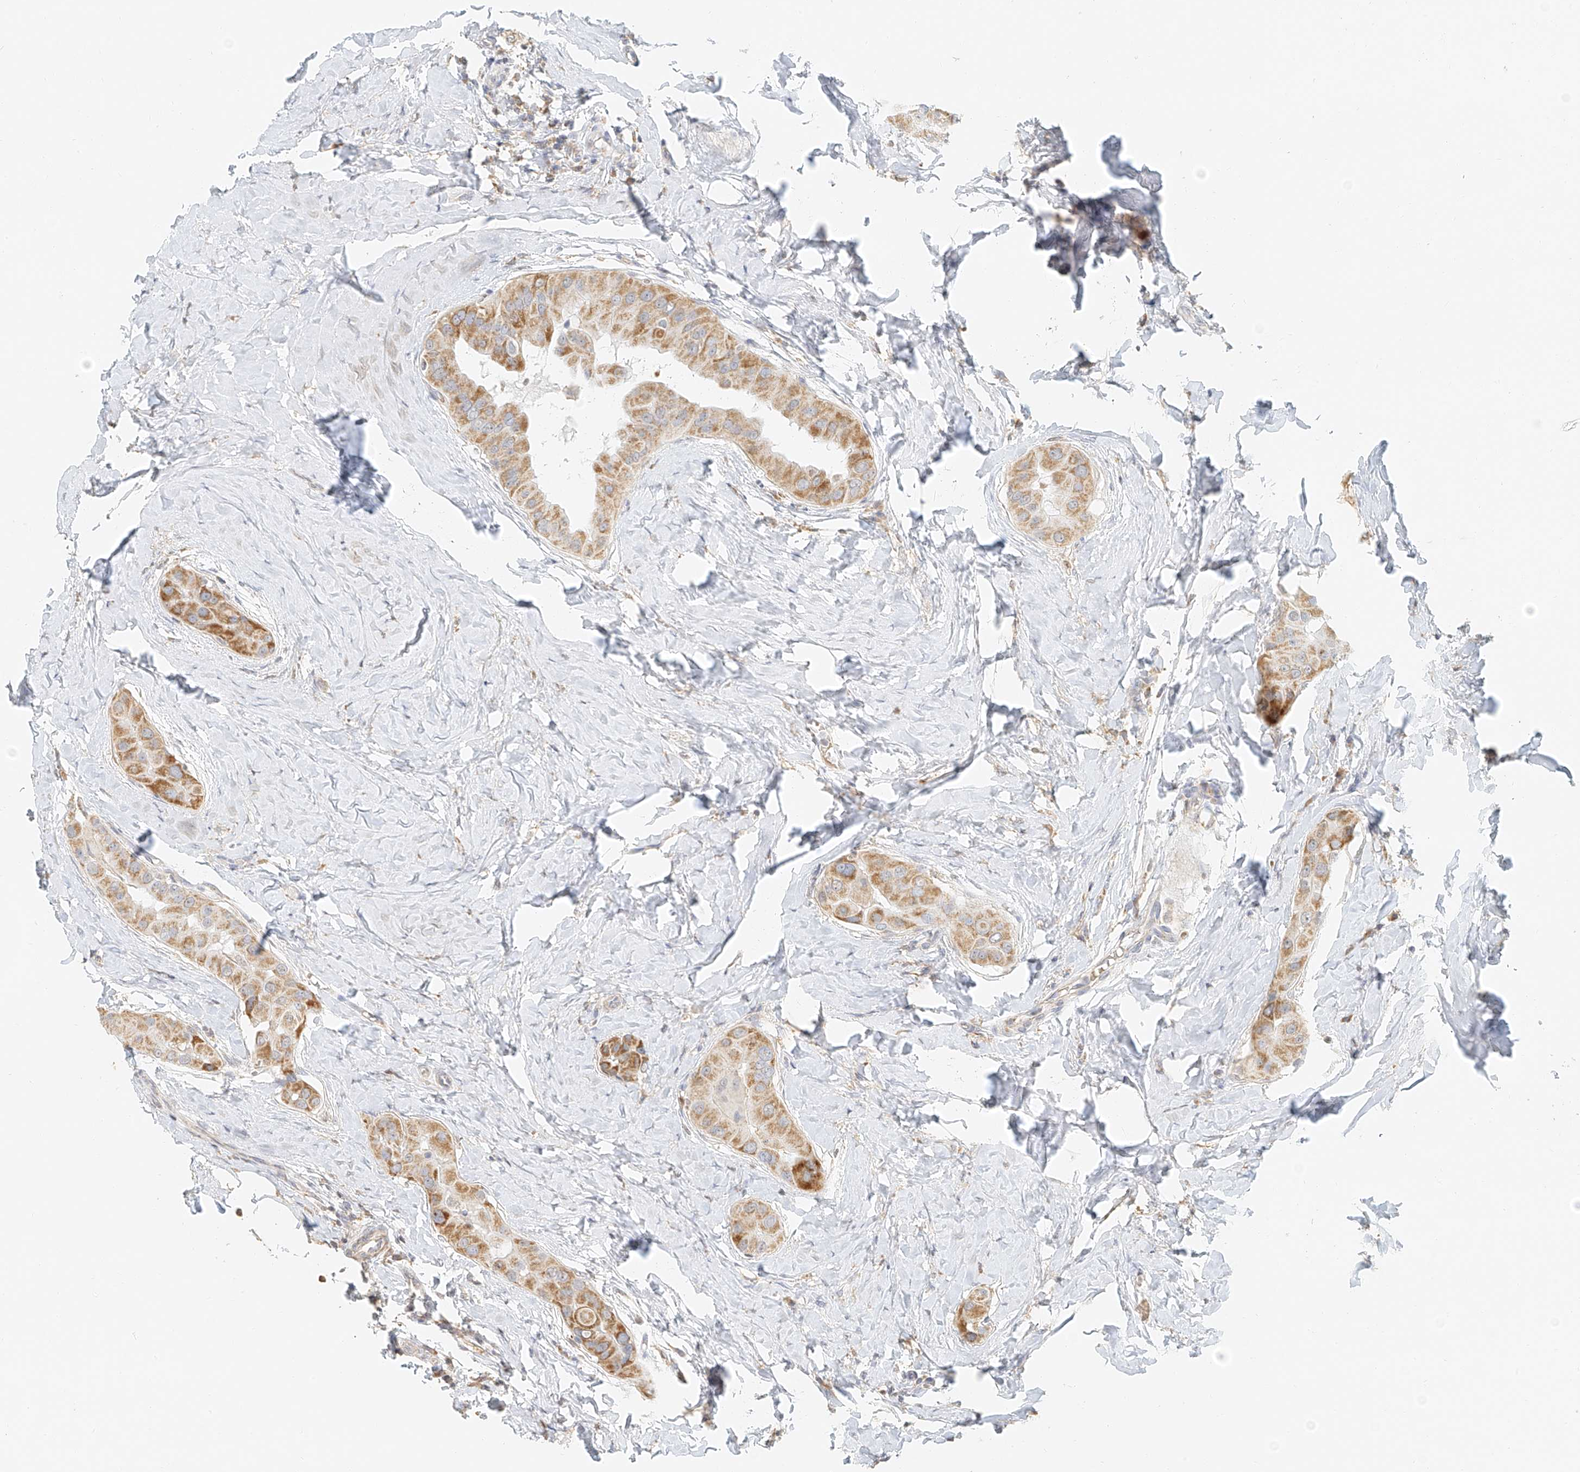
{"staining": {"intensity": "moderate", "quantity": ">75%", "location": "cytoplasmic/membranous"}, "tissue": "thyroid cancer", "cell_type": "Tumor cells", "image_type": "cancer", "snomed": [{"axis": "morphology", "description": "Papillary adenocarcinoma, NOS"}, {"axis": "topography", "description": "Thyroid gland"}], "caption": "Moderate cytoplasmic/membranous expression is appreciated in about >75% of tumor cells in papillary adenocarcinoma (thyroid).", "gene": "CXorf58", "patient": {"sex": "male", "age": 33}}